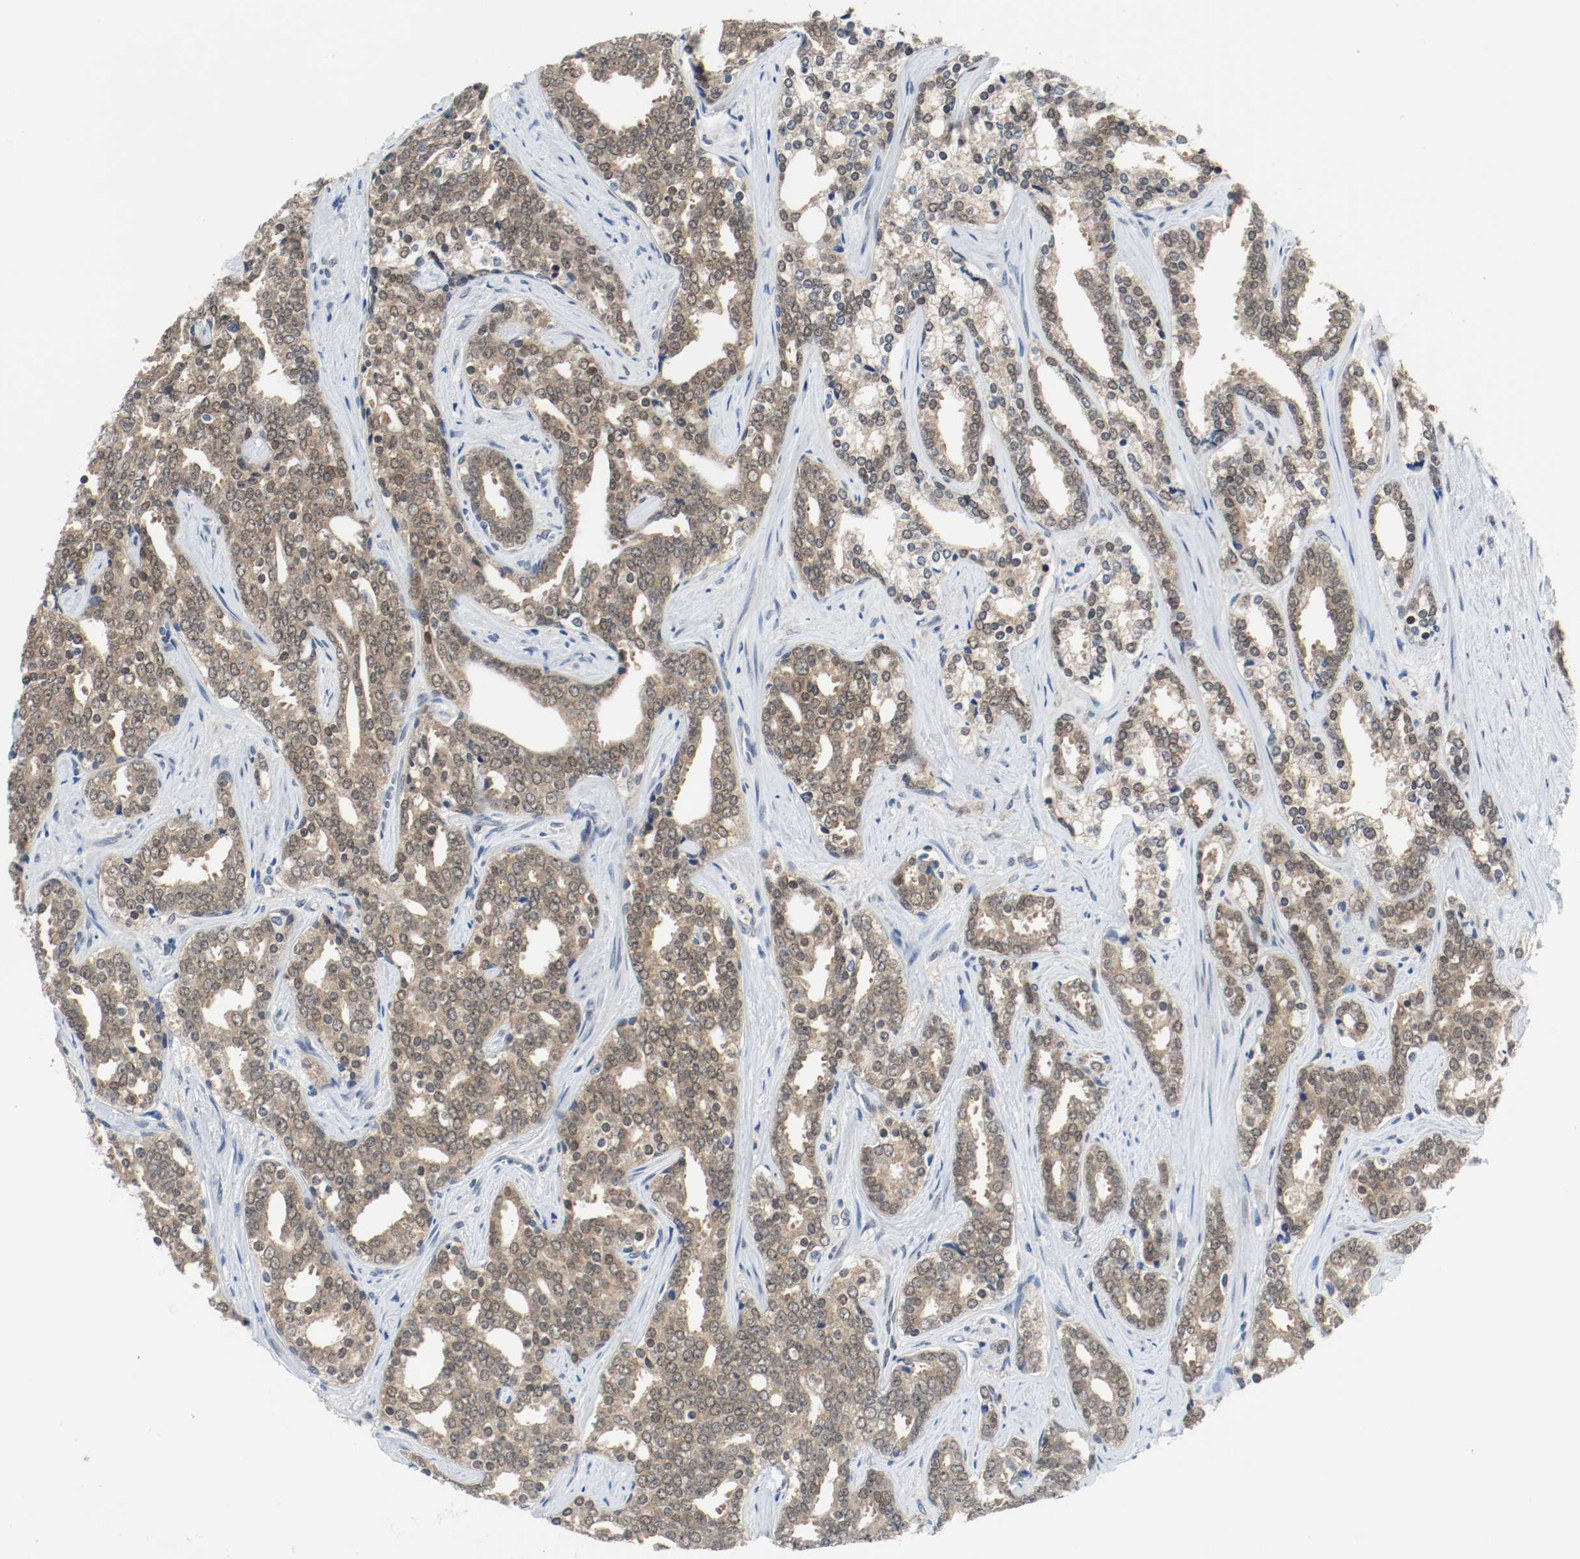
{"staining": {"intensity": "weak", "quantity": ">75%", "location": "cytoplasmic/membranous,nuclear"}, "tissue": "prostate cancer", "cell_type": "Tumor cells", "image_type": "cancer", "snomed": [{"axis": "morphology", "description": "Adenocarcinoma, High grade"}, {"axis": "topography", "description": "Prostate"}], "caption": "Brown immunohistochemical staining in human prostate cancer (adenocarcinoma (high-grade)) shows weak cytoplasmic/membranous and nuclear expression in approximately >75% of tumor cells.", "gene": "PPME1", "patient": {"sex": "male", "age": 67}}